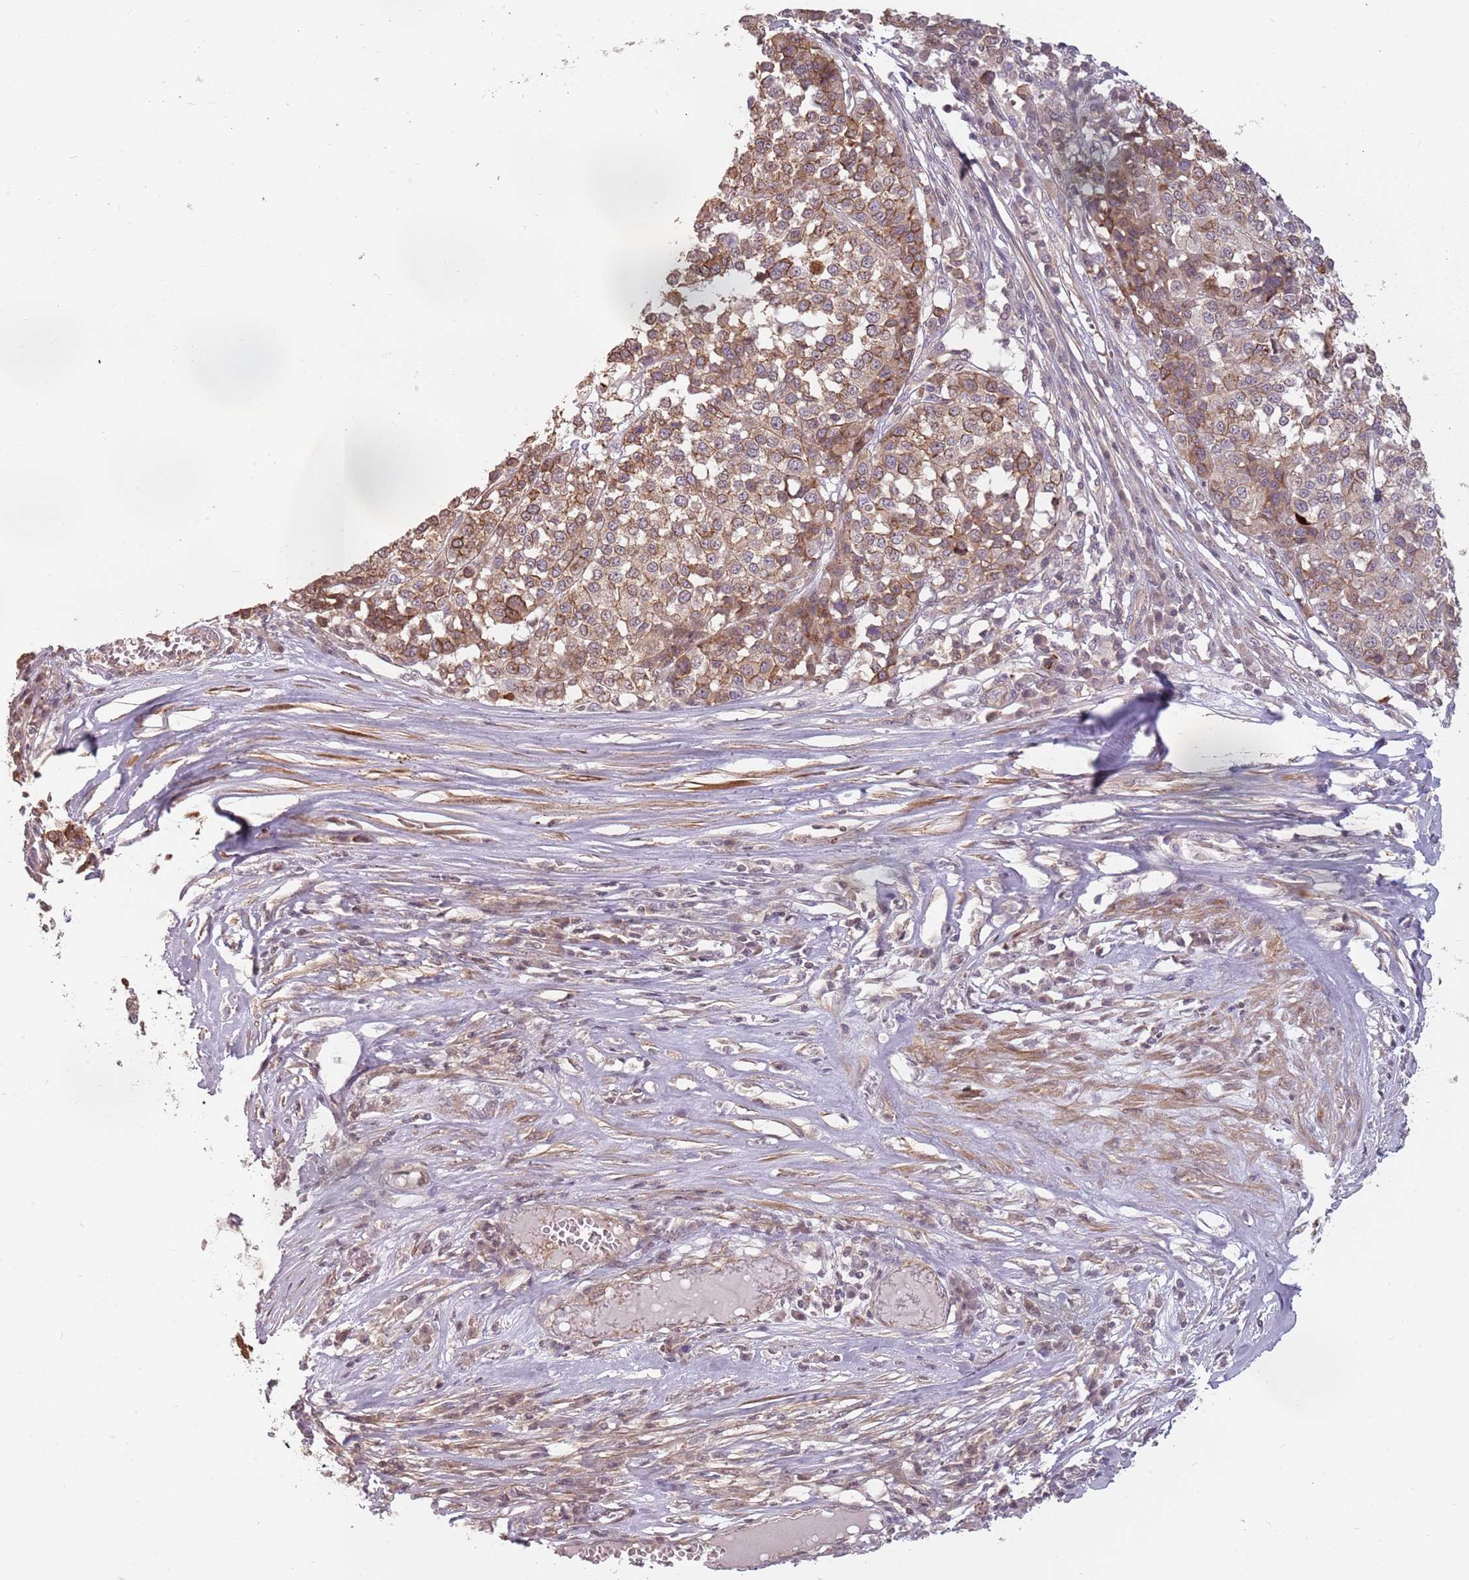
{"staining": {"intensity": "moderate", "quantity": ">75%", "location": "cytoplasmic/membranous"}, "tissue": "melanoma", "cell_type": "Tumor cells", "image_type": "cancer", "snomed": [{"axis": "morphology", "description": "Malignant melanoma, Metastatic site"}, {"axis": "topography", "description": "Lymph node"}], "caption": "A brown stain shows moderate cytoplasmic/membranous staining of a protein in human malignant melanoma (metastatic site) tumor cells.", "gene": "PPP1R14C", "patient": {"sex": "male", "age": 44}}